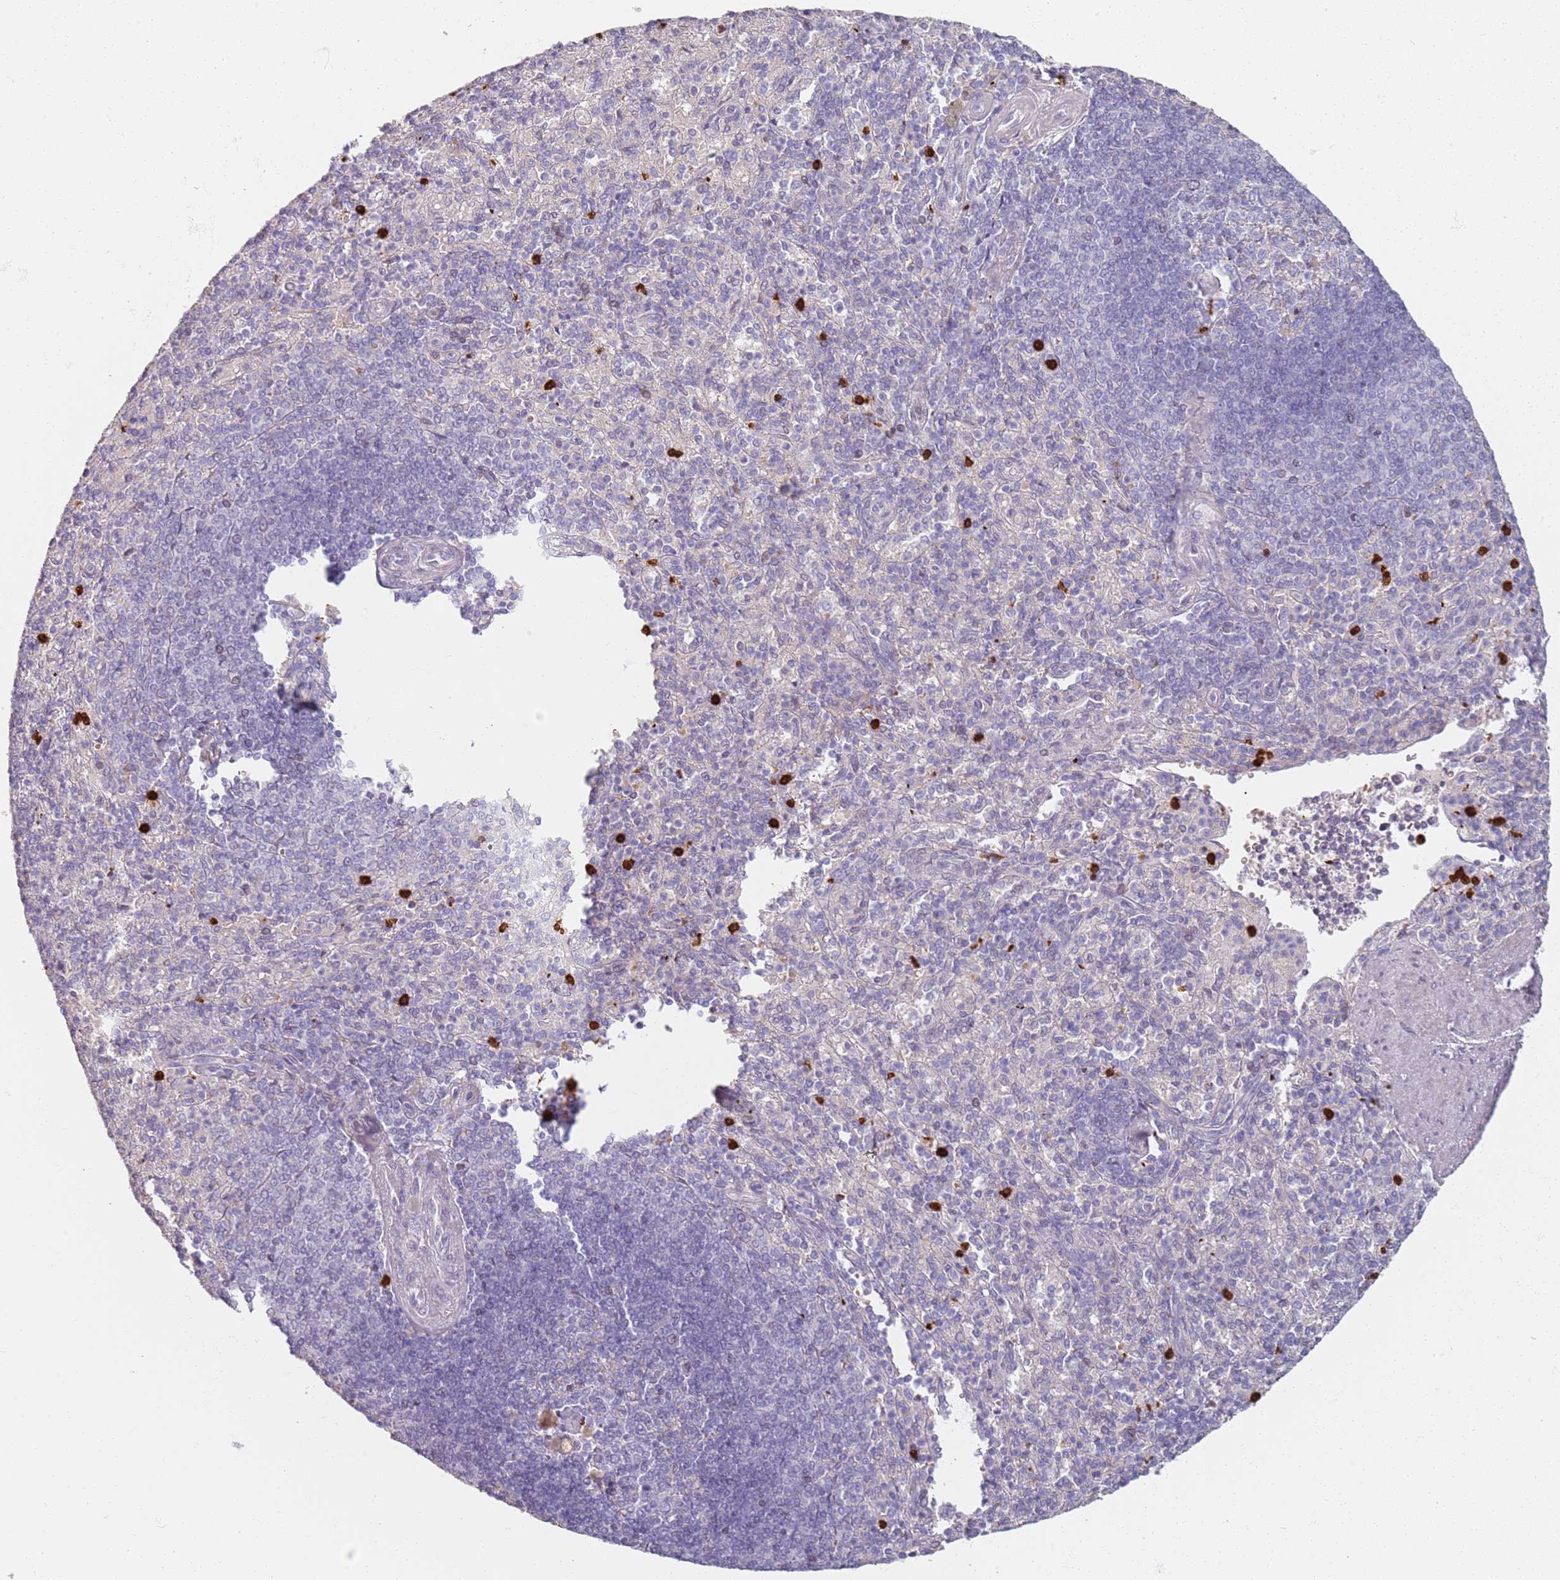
{"staining": {"intensity": "negative", "quantity": "none", "location": "none"}, "tissue": "spleen", "cell_type": "Cells in red pulp", "image_type": "normal", "snomed": [{"axis": "morphology", "description": "Normal tissue, NOS"}, {"axis": "topography", "description": "Spleen"}], "caption": "This is a histopathology image of immunohistochemistry (IHC) staining of normal spleen, which shows no expression in cells in red pulp.", "gene": "CD40LG", "patient": {"sex": "male", "age": 82}}